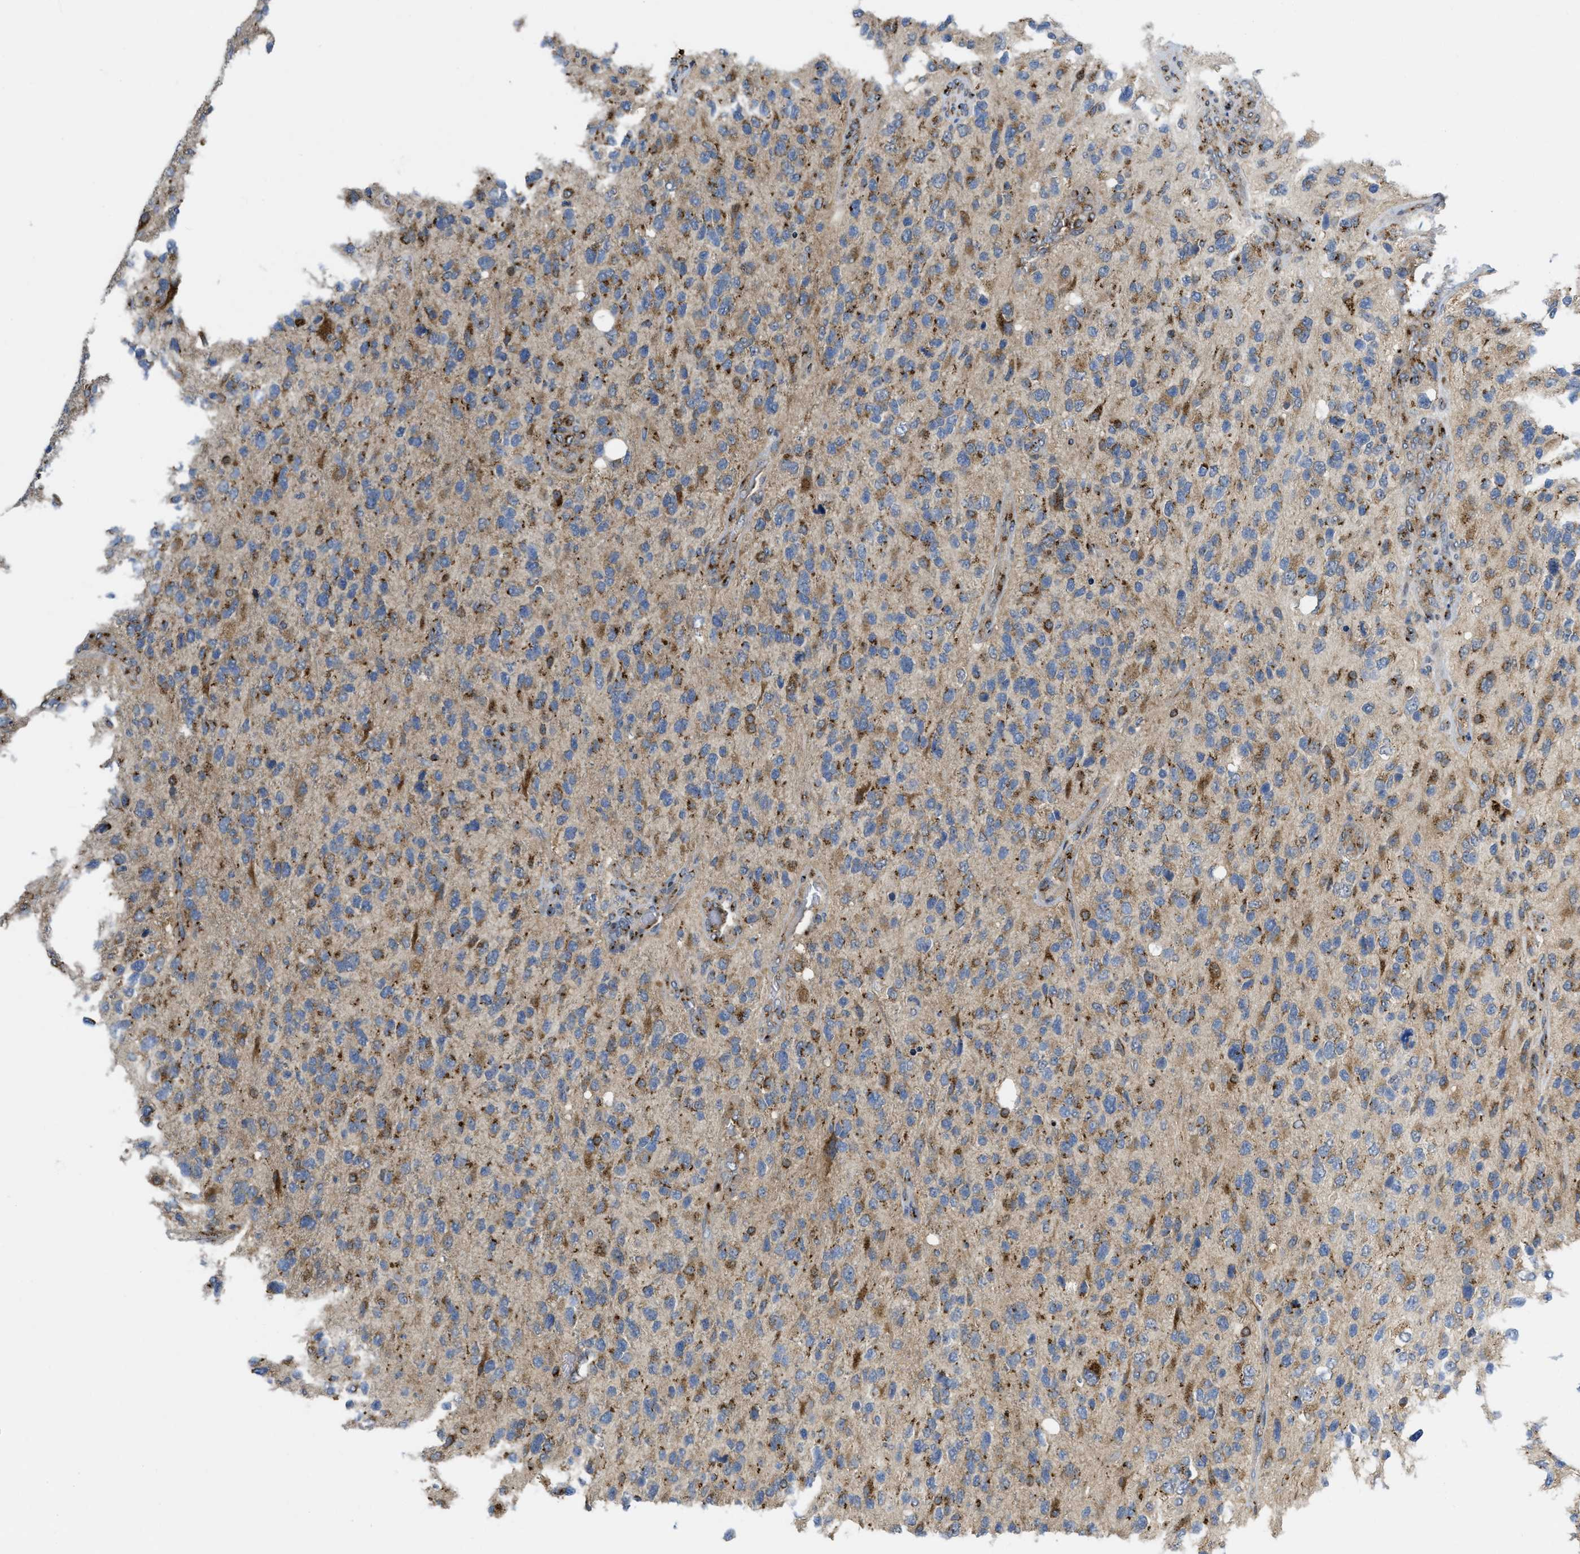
{"staining": {"intensity": "moderate", "quantity": "25%-75%", "location": "cytoplasmic/membranous"}, "tissue": "glioma", "cell_type": "Tumor cells", "image_type": "cancer", "snomed": [{"axis": "morphology", "description": "Glioma, malignant, High grade"}, {"axis": "topography", "description": "Brain"}], "caption": "This histopathology image reveals high-grade glioma (malignant) stained with IHC to label a protein in brown. The cytoplasmic/membranous of tumor cells show moderate positivity for the protein. Nuclei are counter-stained blue.", "gene": "ZNF70", "patient": {"sex": "female", "age": 58}}